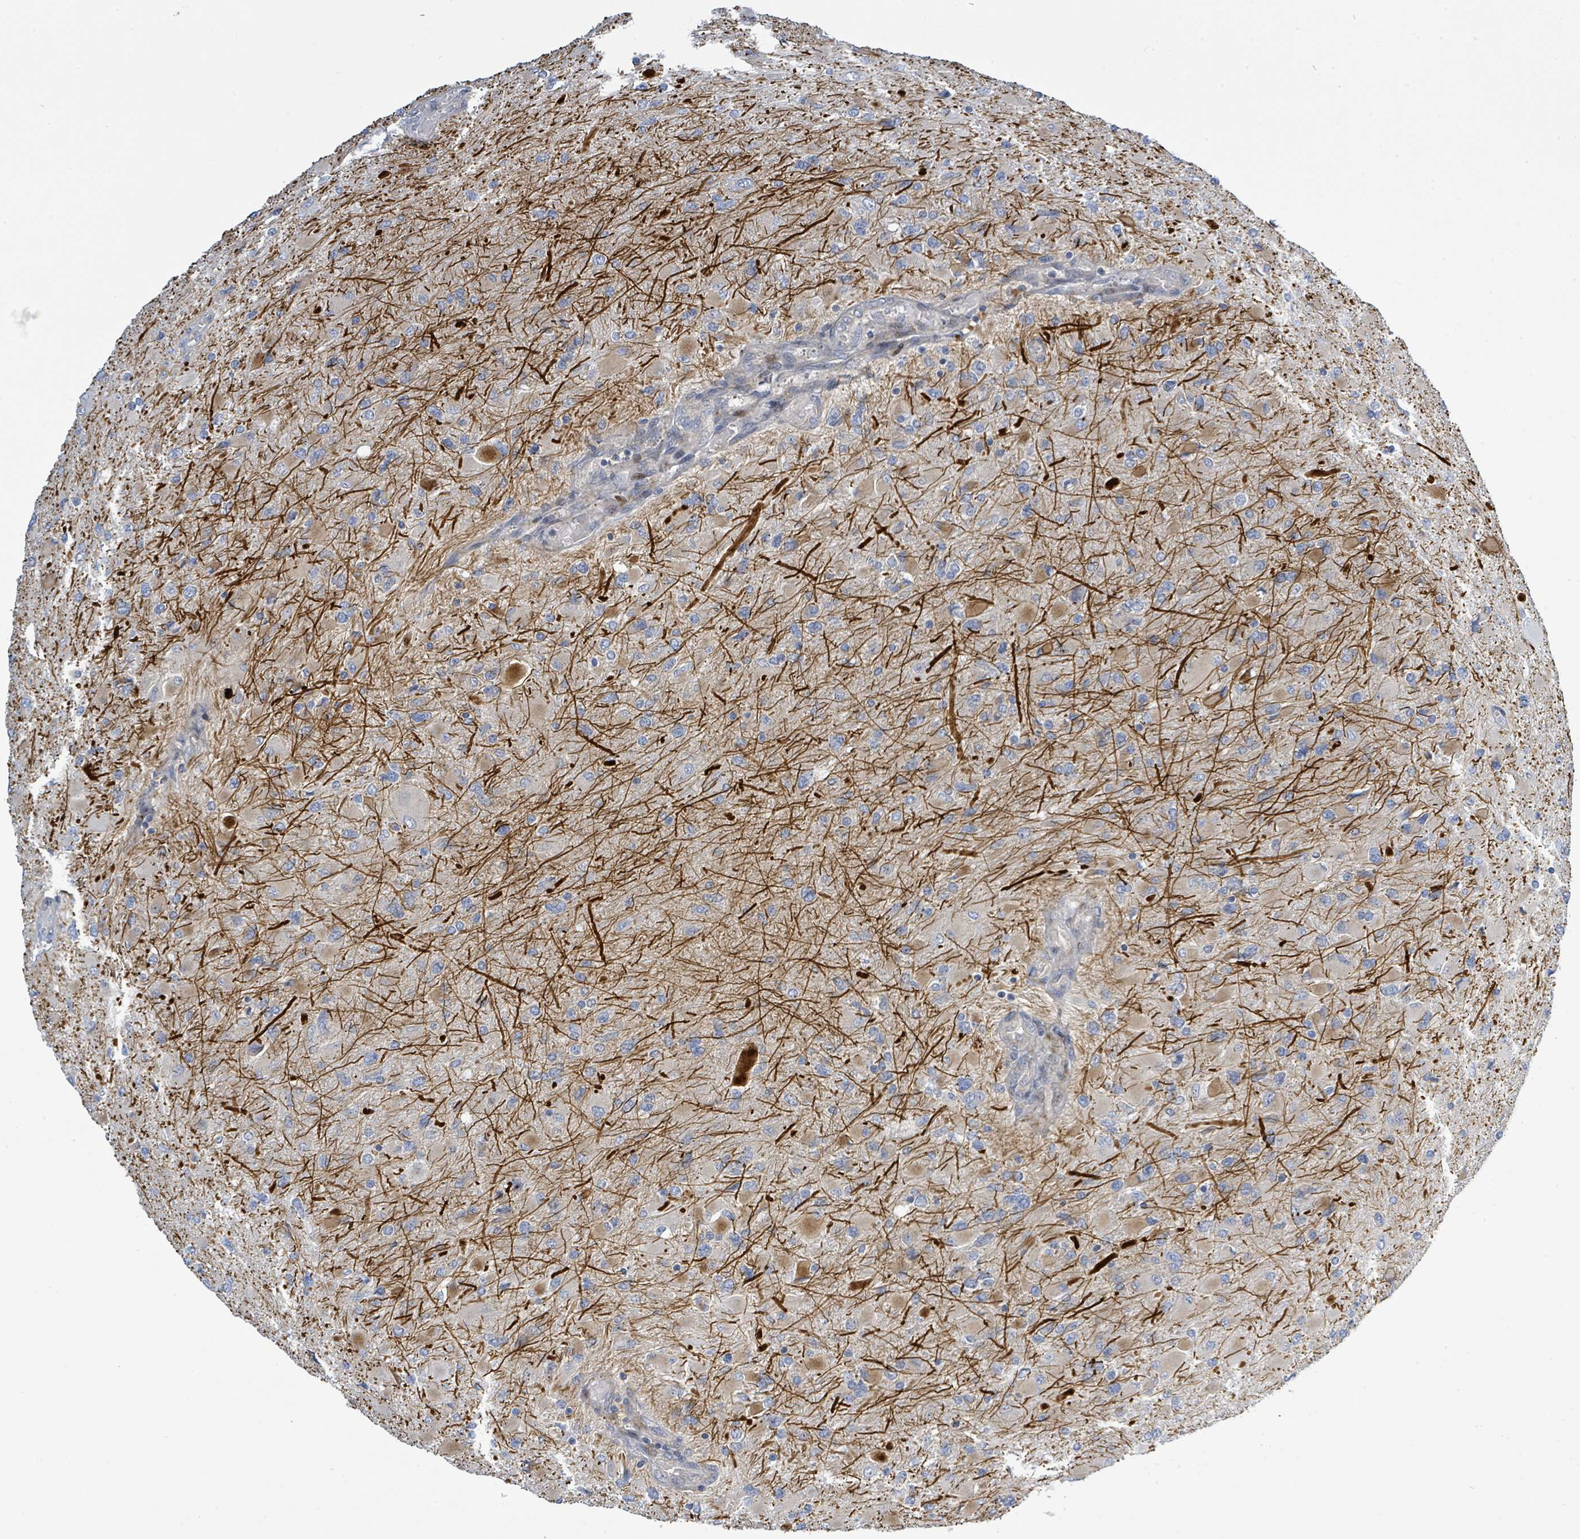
{"staining": {"intensity": "moderate", "quantity": "<25%", "location": "cytoplasmic/membranous"}, "tissue": "glioma", "cell_type": "Tumor cells", "image_type": "cancer", "snomed": [{"axis": "morphology", "description": "Glioma, malignant, High grade"}, {"axis": "topography", "description": "Cerebral cortex"}], "caption": "Protein analysis of glioma tissue shows moderate cytoplasmic/membranous positivity in about <25% of tumor cells. The protein of interest is stained brown, and the nuclei are stained in blue (DAB (3,3'-diaminobenzidine) IHC with brightfield microscopy, high magnification).", "gene": "CFAP210", "patient": {"sex": "female", "age": 36}}